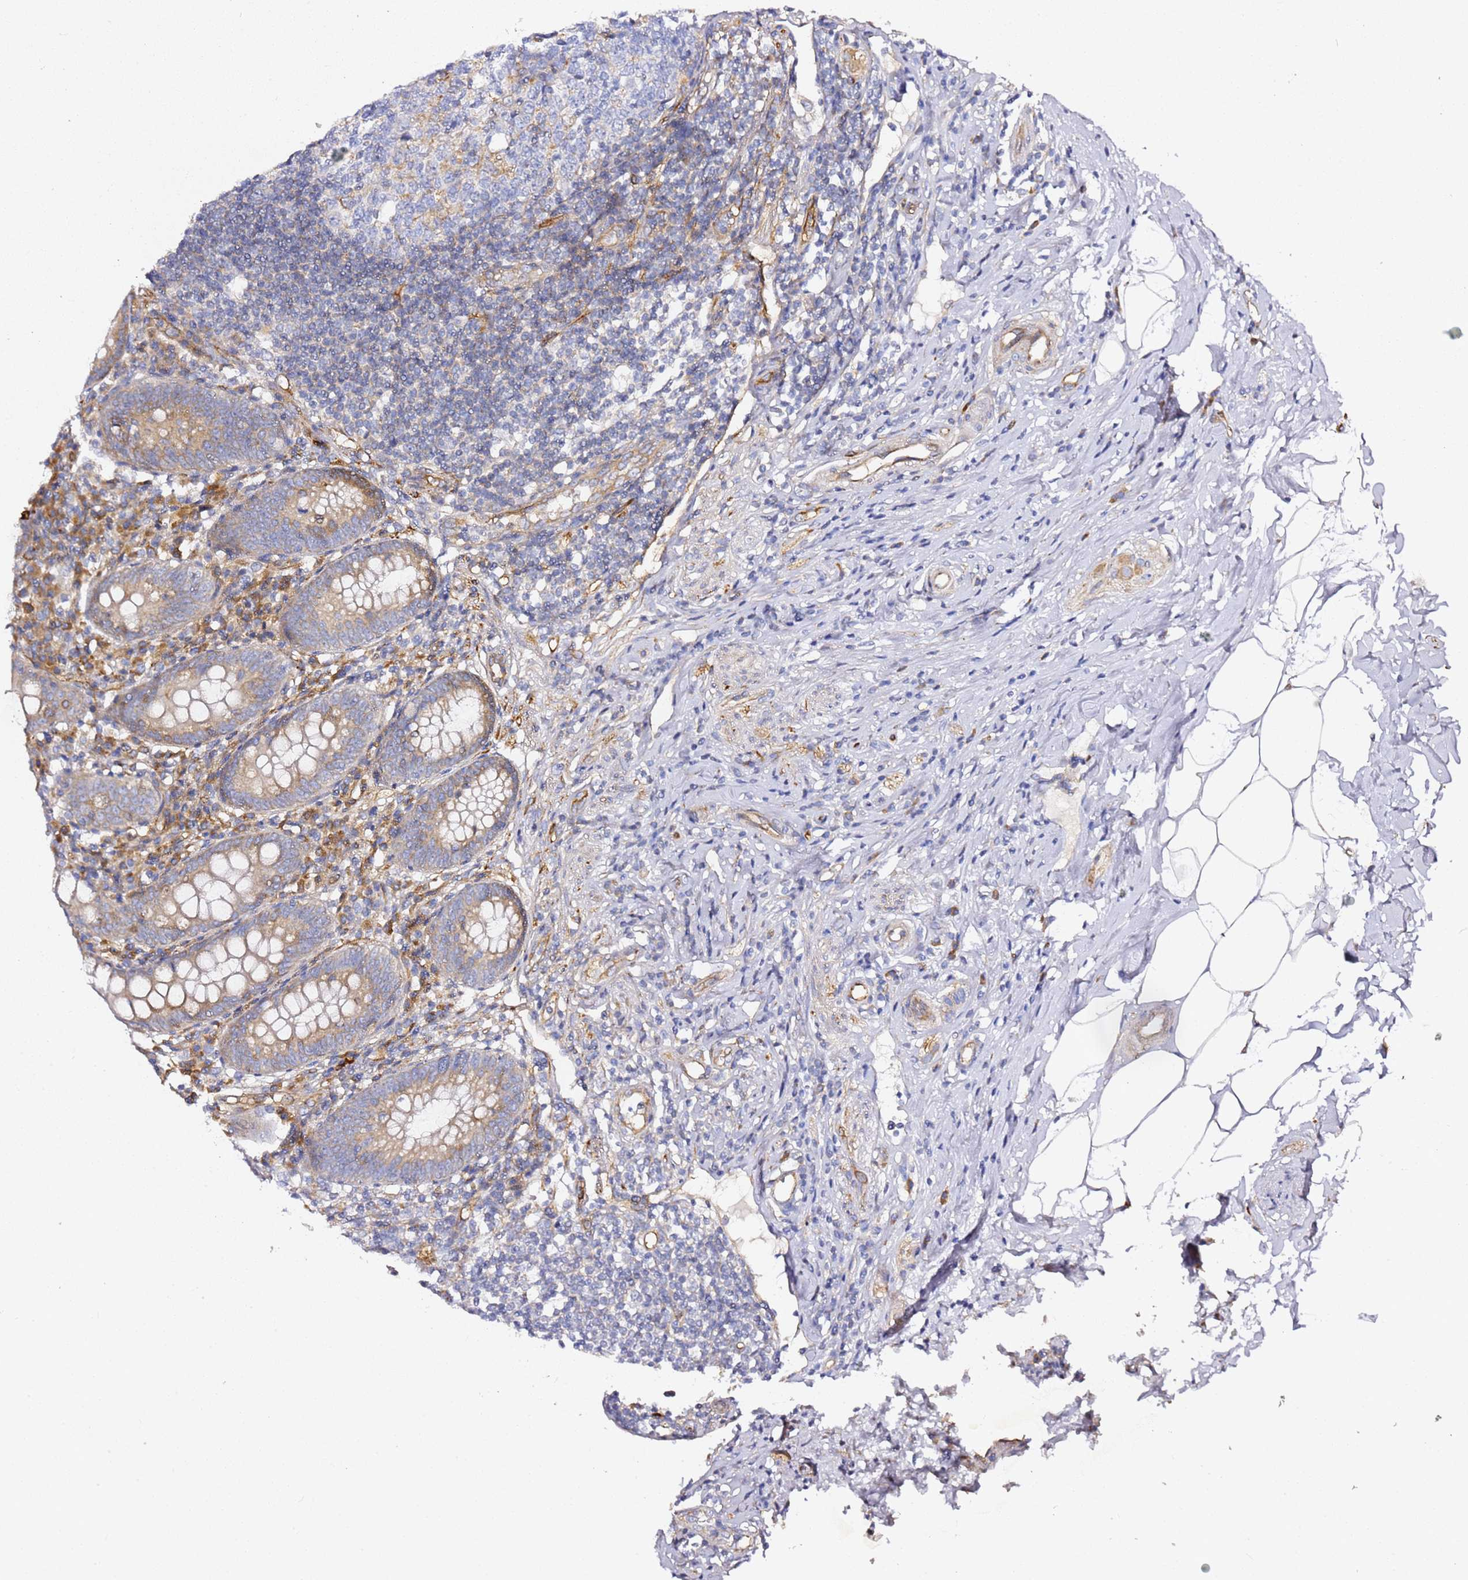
{"staining": {"intensity": "weak", "quantity": ">75%", "location": "cytoplasmic/membranous"}, "tissue": "appendix", "cell_type": "Glandular cells", "image_type": "normal", "snomed": [{"axis": "morphology", "description": "Normal tissue, NOS"}, {"axis": "topography", "description": "Appendix"}], "caption": "High-magnification brightfield microscopy of unremarkable appendix stained with DAB (3,3'-diaminobenzidine) (brown) and counterstained with hematoxylin (blue). glandular cells exhibit weak cytoplasmic/membranous expression is present in about>75% of cells. The staining was performed using DAB (3,3'-diaminobenzidine), with brown indicating positive protein expression. Nuclei are stained blue with hematoxylin.", "gene": "KIF7", "patient": {"sex": "female", "age": 54}}